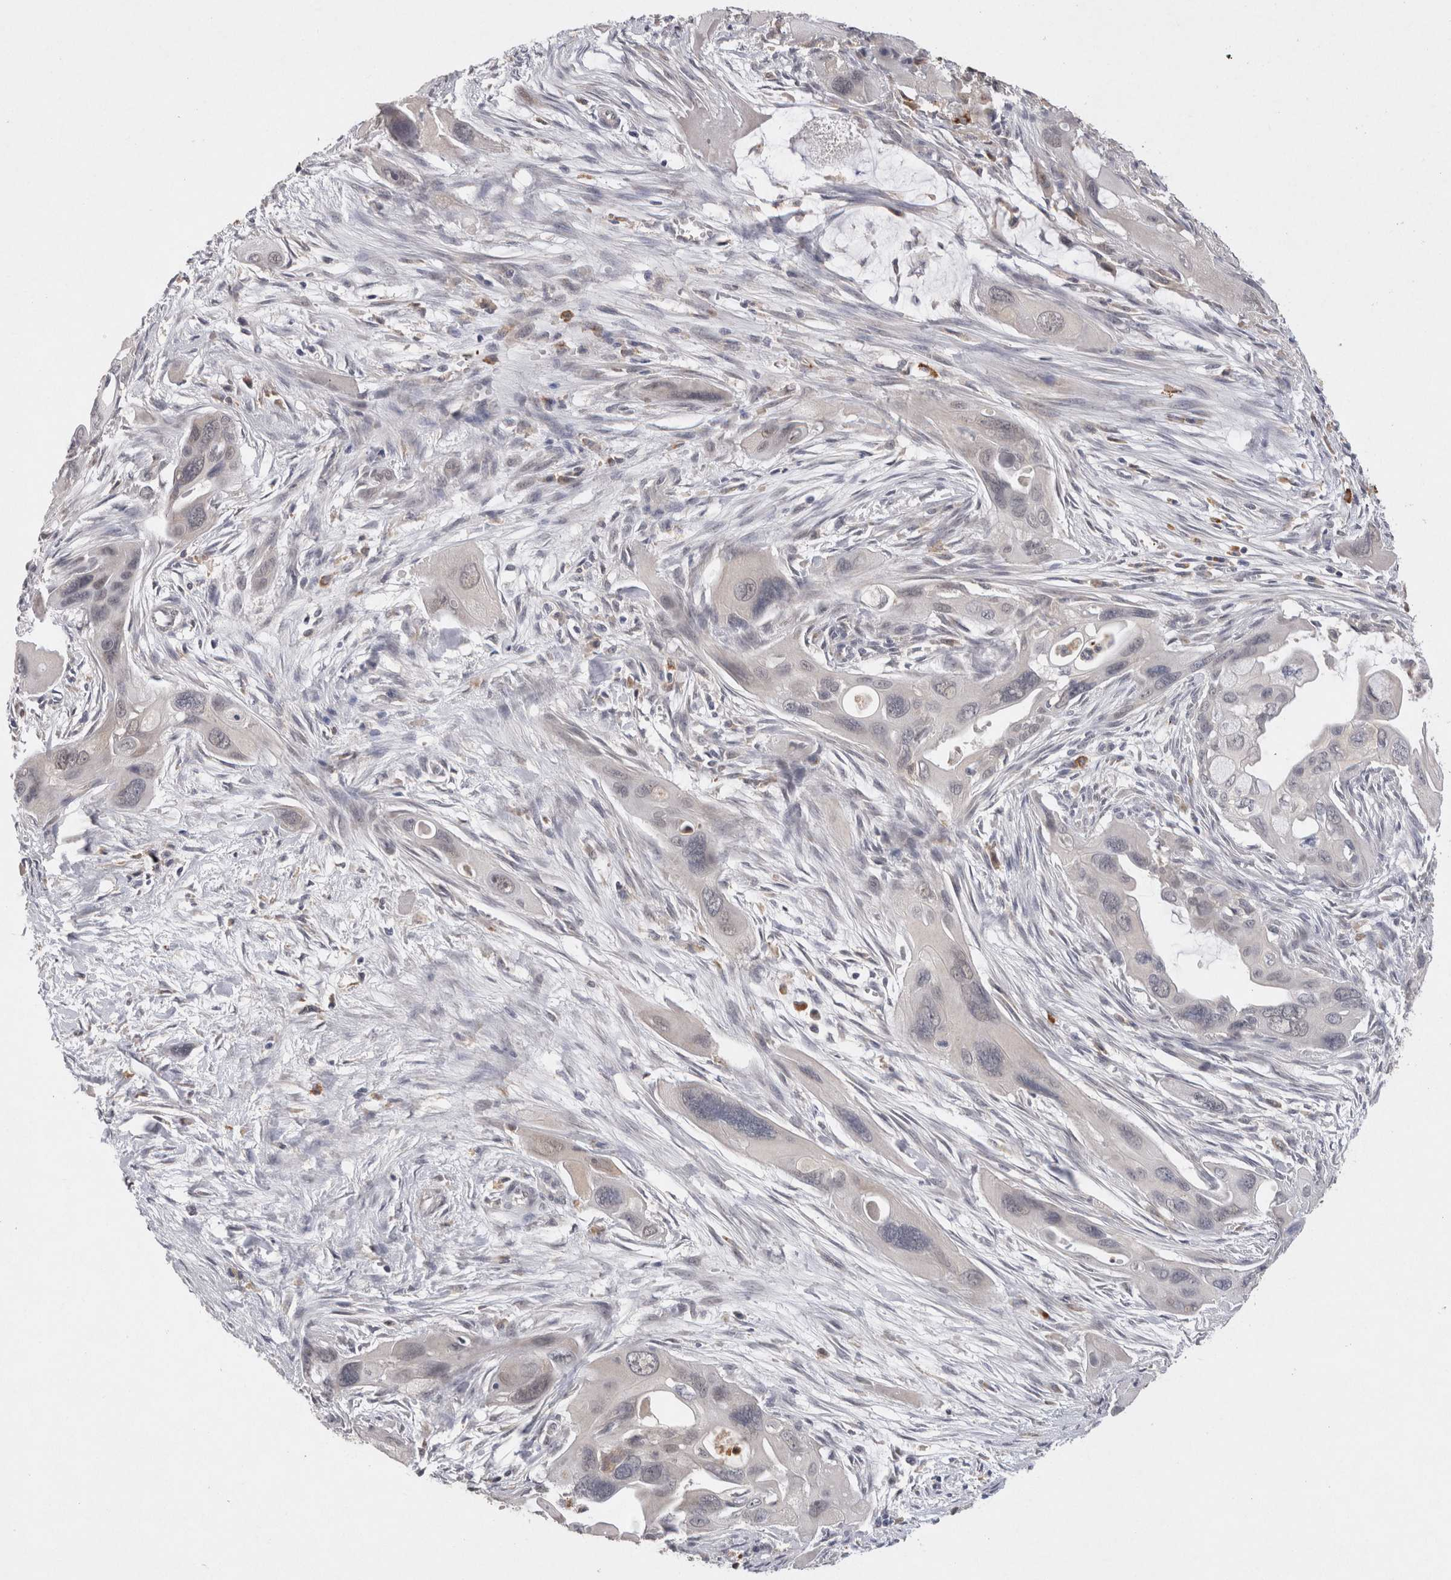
{"staining": {"intensity": "negative", "quantity": "none", "location": "none"}, "tissue": "pancreatic cancer", "cell_type": "Tumor cells", "image_type": "cancer", "snomed": [{"axis": "morphology", "description": "Adenocarcinoma, NOS"}, {"axis": "topography", "description": "Pancreas"}], "caption": "Protein analysis of pancreatic cancer shows no significant expression in tumor cells. (Brightfield microscopy of DAB IHC at high magnification).", "gene": "VSIG4", "patient": {"sex": "male", "age": 73}}